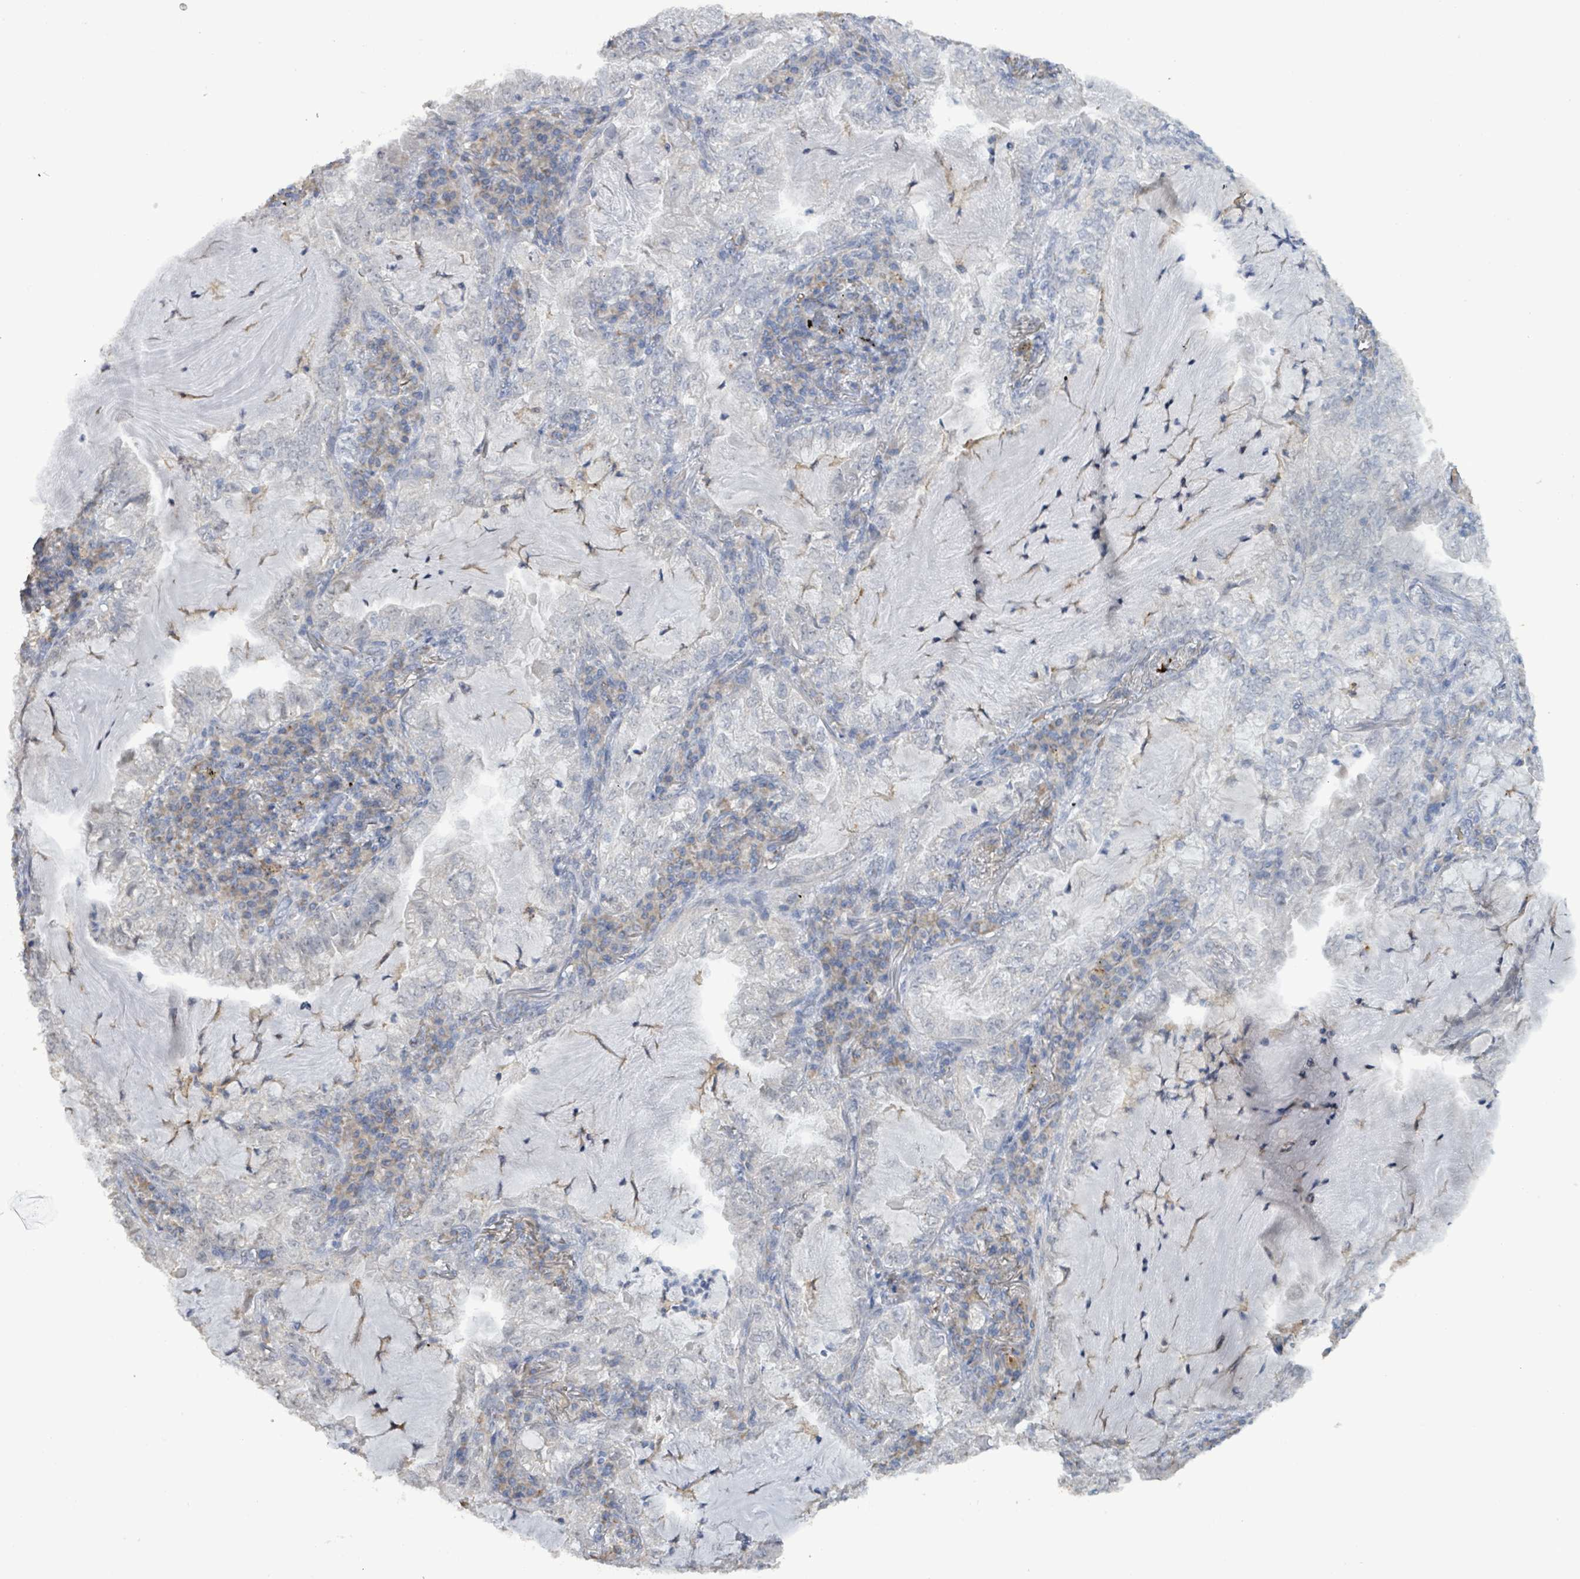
{"staining": {"intensity": "negative", "quantity": "none", "location": "none"}, "tissue": "lung cancer", "cell_type": "Tumor cells", "image_type": "cancer", "snomed": [{"axis": "morphology", "description": "Adenocarcinoma, NOS"}, {"axis": "topography", "description": "Lung"}], "caption": "Immunohistochemistry (IHC) micrograph of adenocarcinoma (lung) stained for a protein (brown), which reveals no positivity in tumor cells.", "gene": "SEBOX", "patient": {"sex": "female", "age": 73}}